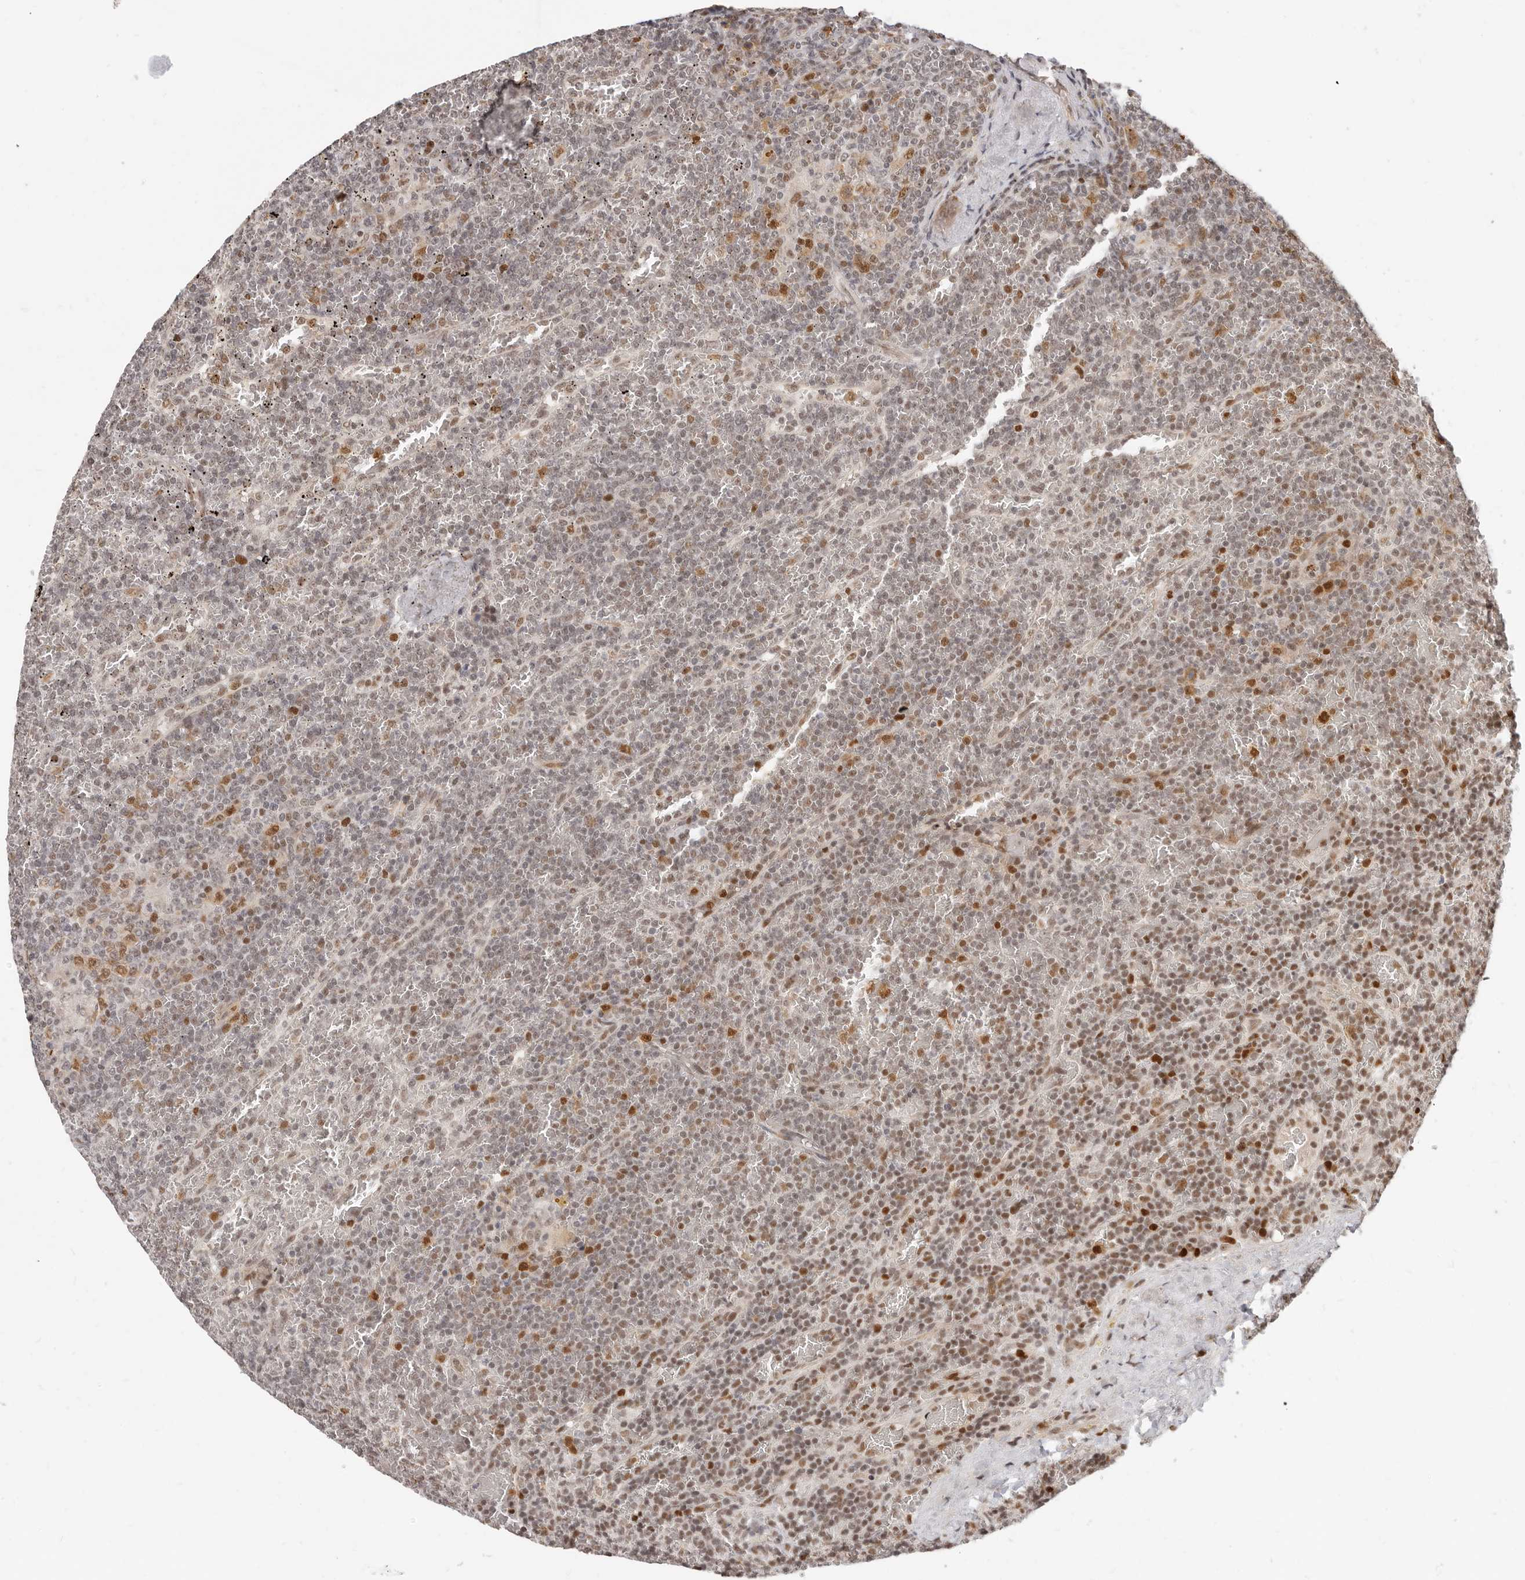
{"staining": {"intensity": "moderate", "quantity": "<25%", "location": "nuclear"}, "tissue": "lymphoma", "cell_type": "Tumor cells", "image_type": "cancer", "snomed": [{"axis": "morphology", "description": "Malignant lymphoma, non-Hodgkin's type, Low grade"}, {"axis": "topography", "description": "Spleen"}], "caption": "Tumor cells show low levels of moderate nuclear staining in approximately <25% of cells in human low-grade malignant lymphoma, non-Hodgkin's type.", "gene": "RFC2", "patient": {"sex": "female", "age": 19}}